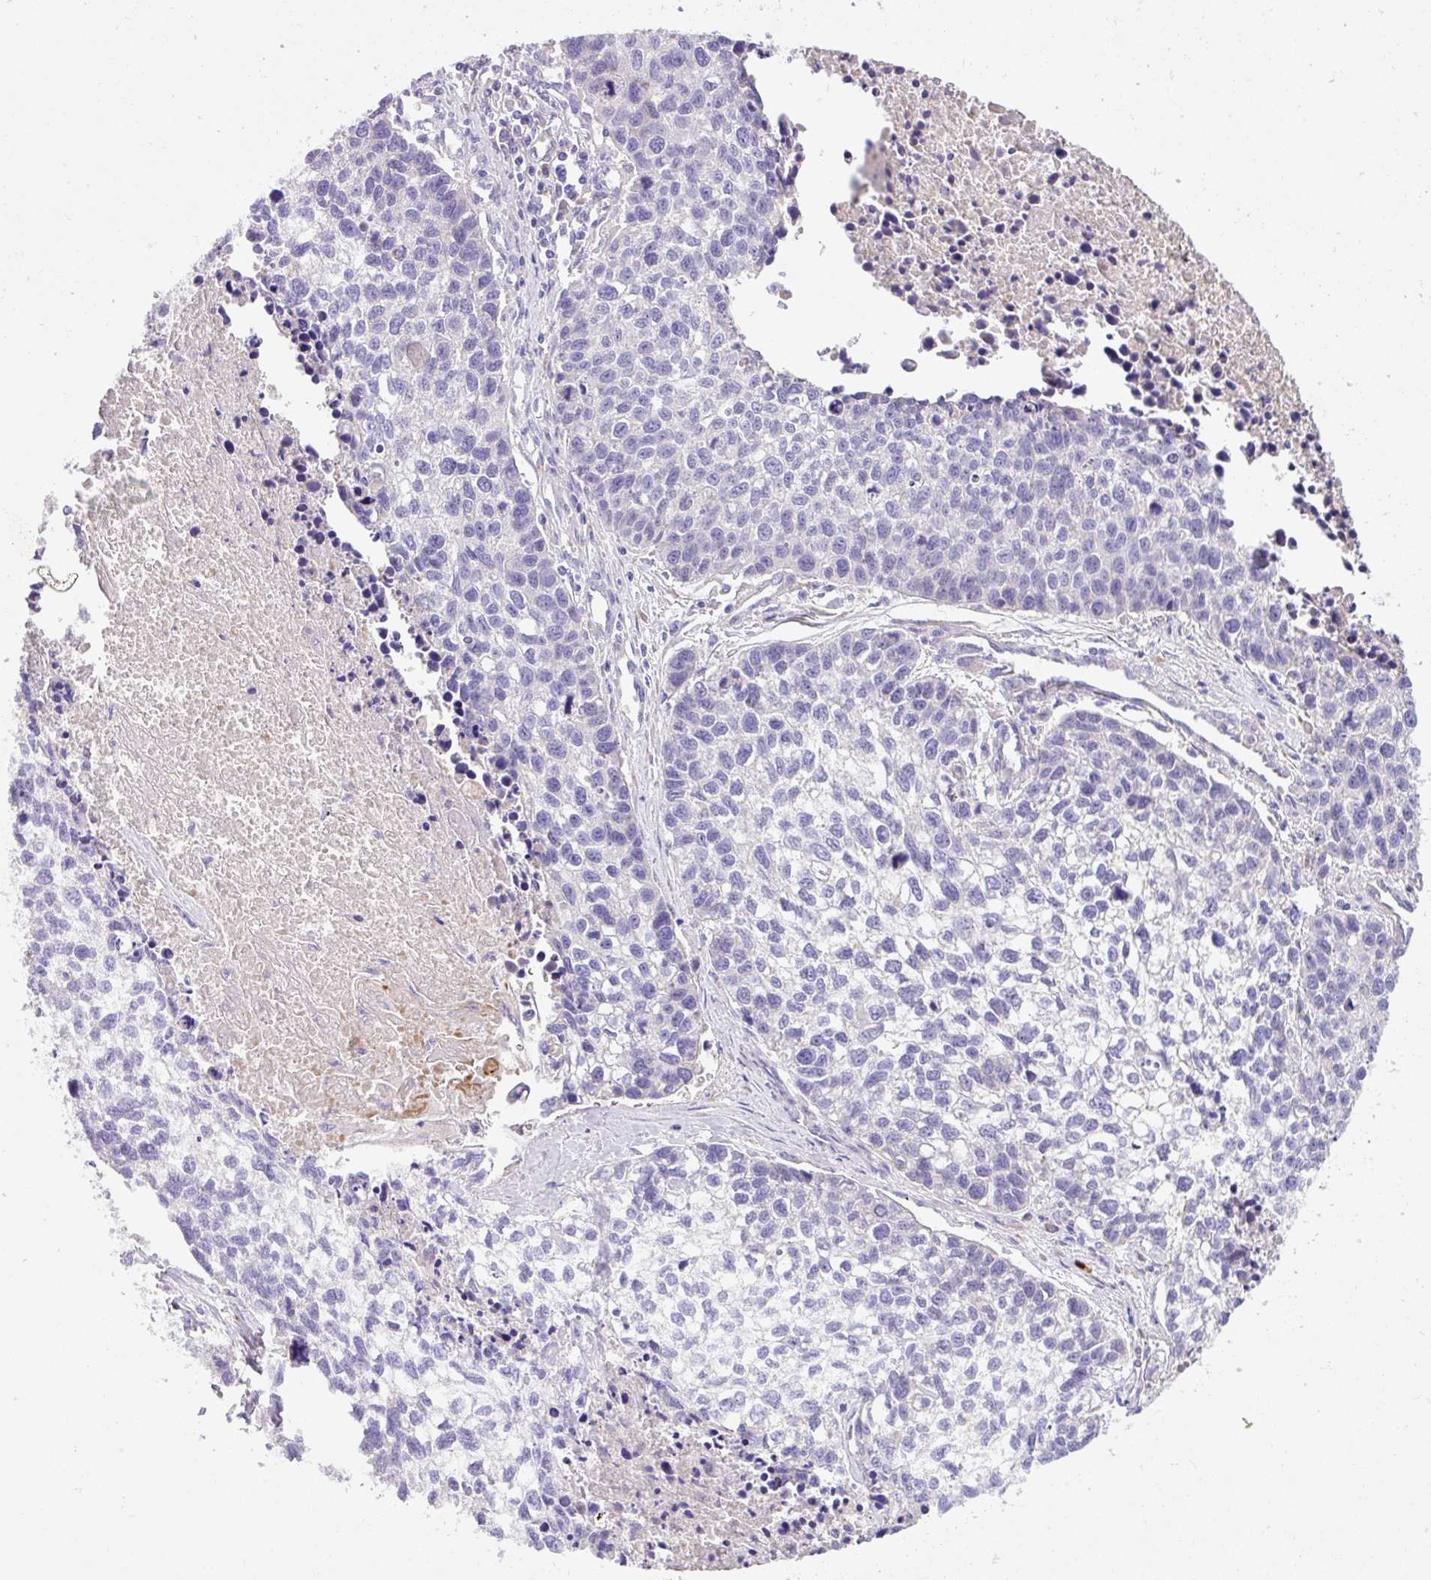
{"staining": {"intensity": "negative", "quantity": "none", "location": "none"}, "tissue": "lung cancer", "cell_type": "Tumor cells", "image_type": "cancer", "snomed": [{"axis": "morphology", "description": "Squamous cell carcinoma, NOS"}, {"axis": "topography", "description": "Lung"}], "caption": "Immunohistochemistry micrograph of lung cancer stained for a protein (brown), which exhibits no positivity in tumor cells.", "gene": "CRISP3", "patient": {"sex": "male", "age": 74}}